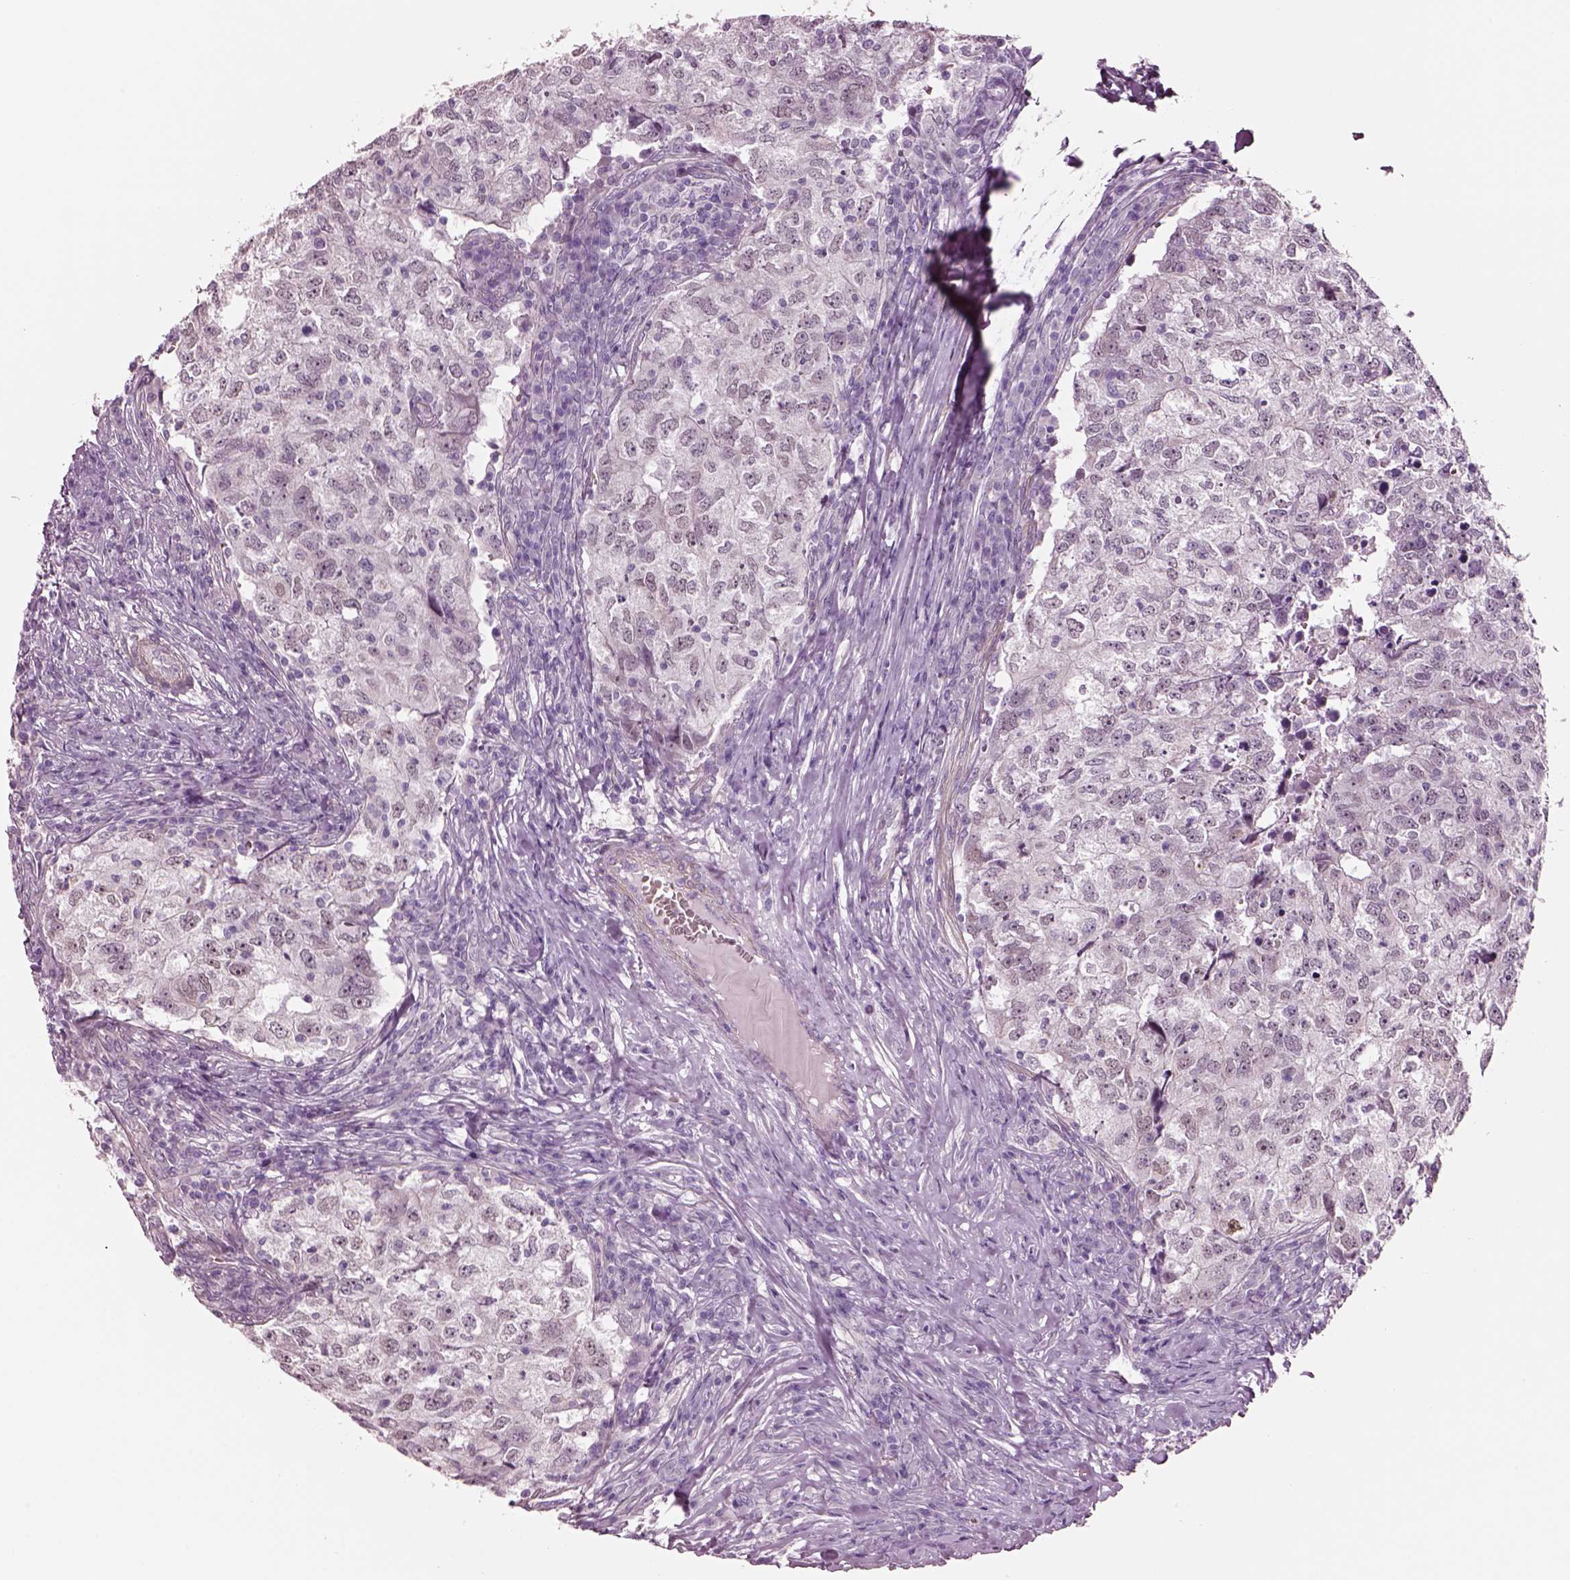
{"staining": {"intensity": "negative", "quantity": "none", "location": "none"}, "tissue": "breast cancer", "cell_type": "Tumor cells", "image_type": "cancer", "snomed": [{"axis": "morphology", "description": "Duct carcinoma"}, {"axis": "topography", "description": "Breast"}], "caption": "The immunohistochemistry (IHC) photomicrograph has no significant positivity in tumor cells of breast cancer tissue.", "gene": "SCML2", "patient": {"sex": "female", "age": 30}}